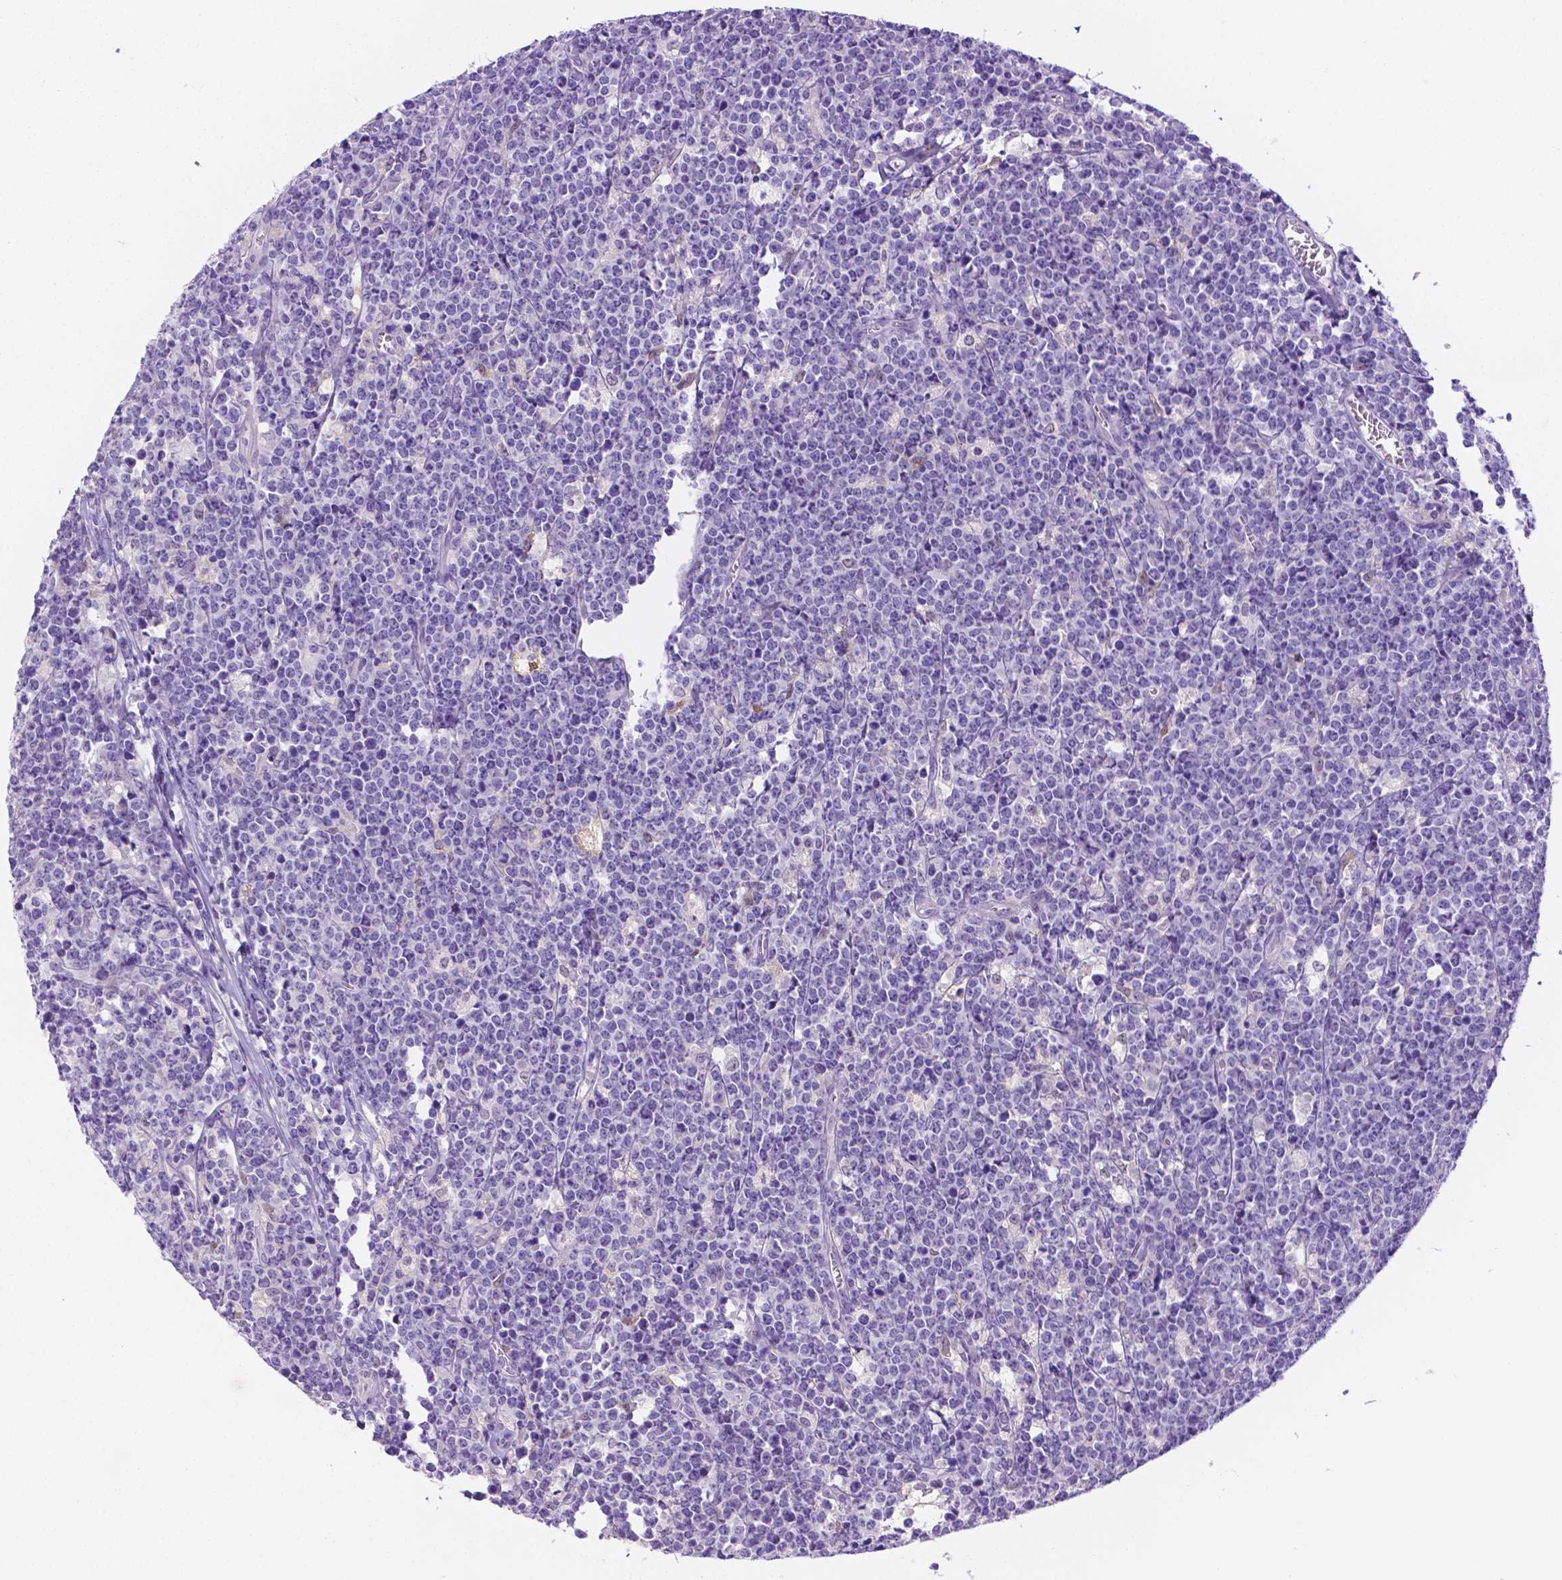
{"staining": {"intensity": "negative", "quantity": "none", "location": "none"}, "tissue": "lymphoma", "cell_type": "Tumor cells", "image_type": "cancer", "snomed": [{"axis": "morphology", "description": "Malignant lymphoma, non-Hodgkin's type, High grade"}, {"axis": "topography", "description": "Small intestine"}], "caption": "An image of human high-grade malignant lymphoma, non-Hodgkin's type is negative for staining in tumor cells. The staining was performed using DAB to visualize the protein expression in brown, while the nuclei were stained in blue with hematoxylin (Magnification: 20x).", "gene": "NXPH2", "patient": {"sex": "female", "age": 56}}